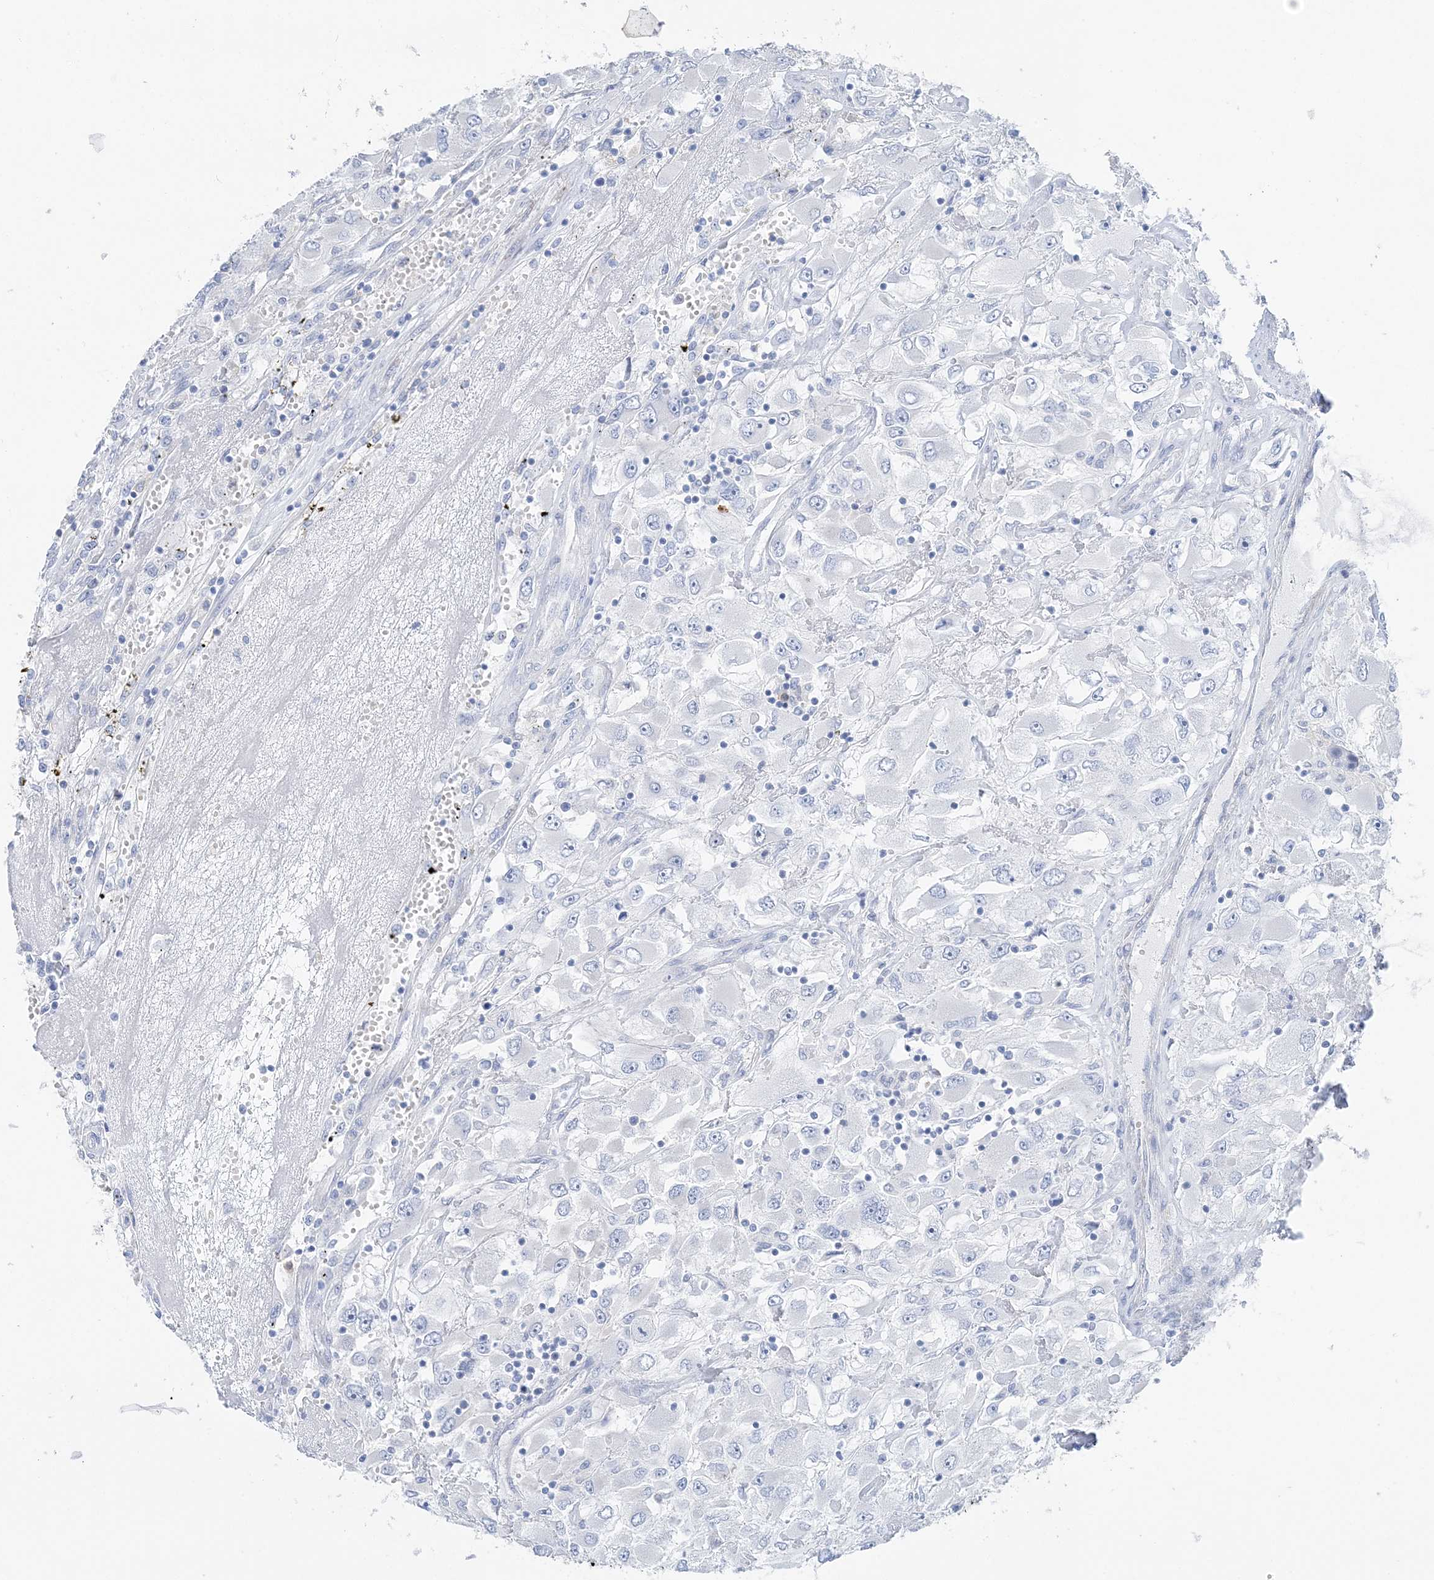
{"staining": {"intensity": "negative", "quantity": "none", "location": "none"}, "tissue": "renal cancer", "cell_type": "Tumor cells", "image_type": "cancer", "snomed": [{"axis": "morphology", "description": "Adenocarcinoma, NOS"}, {"axis": "topography", "description": "Kidney"}], "caption": "DAB immunohistochemical staining of human renal adenocarcinoma shows no significant positivity in tumor cells.", "gene": "HMGCS1", "patient": {"sex": "female", "age": 52}}